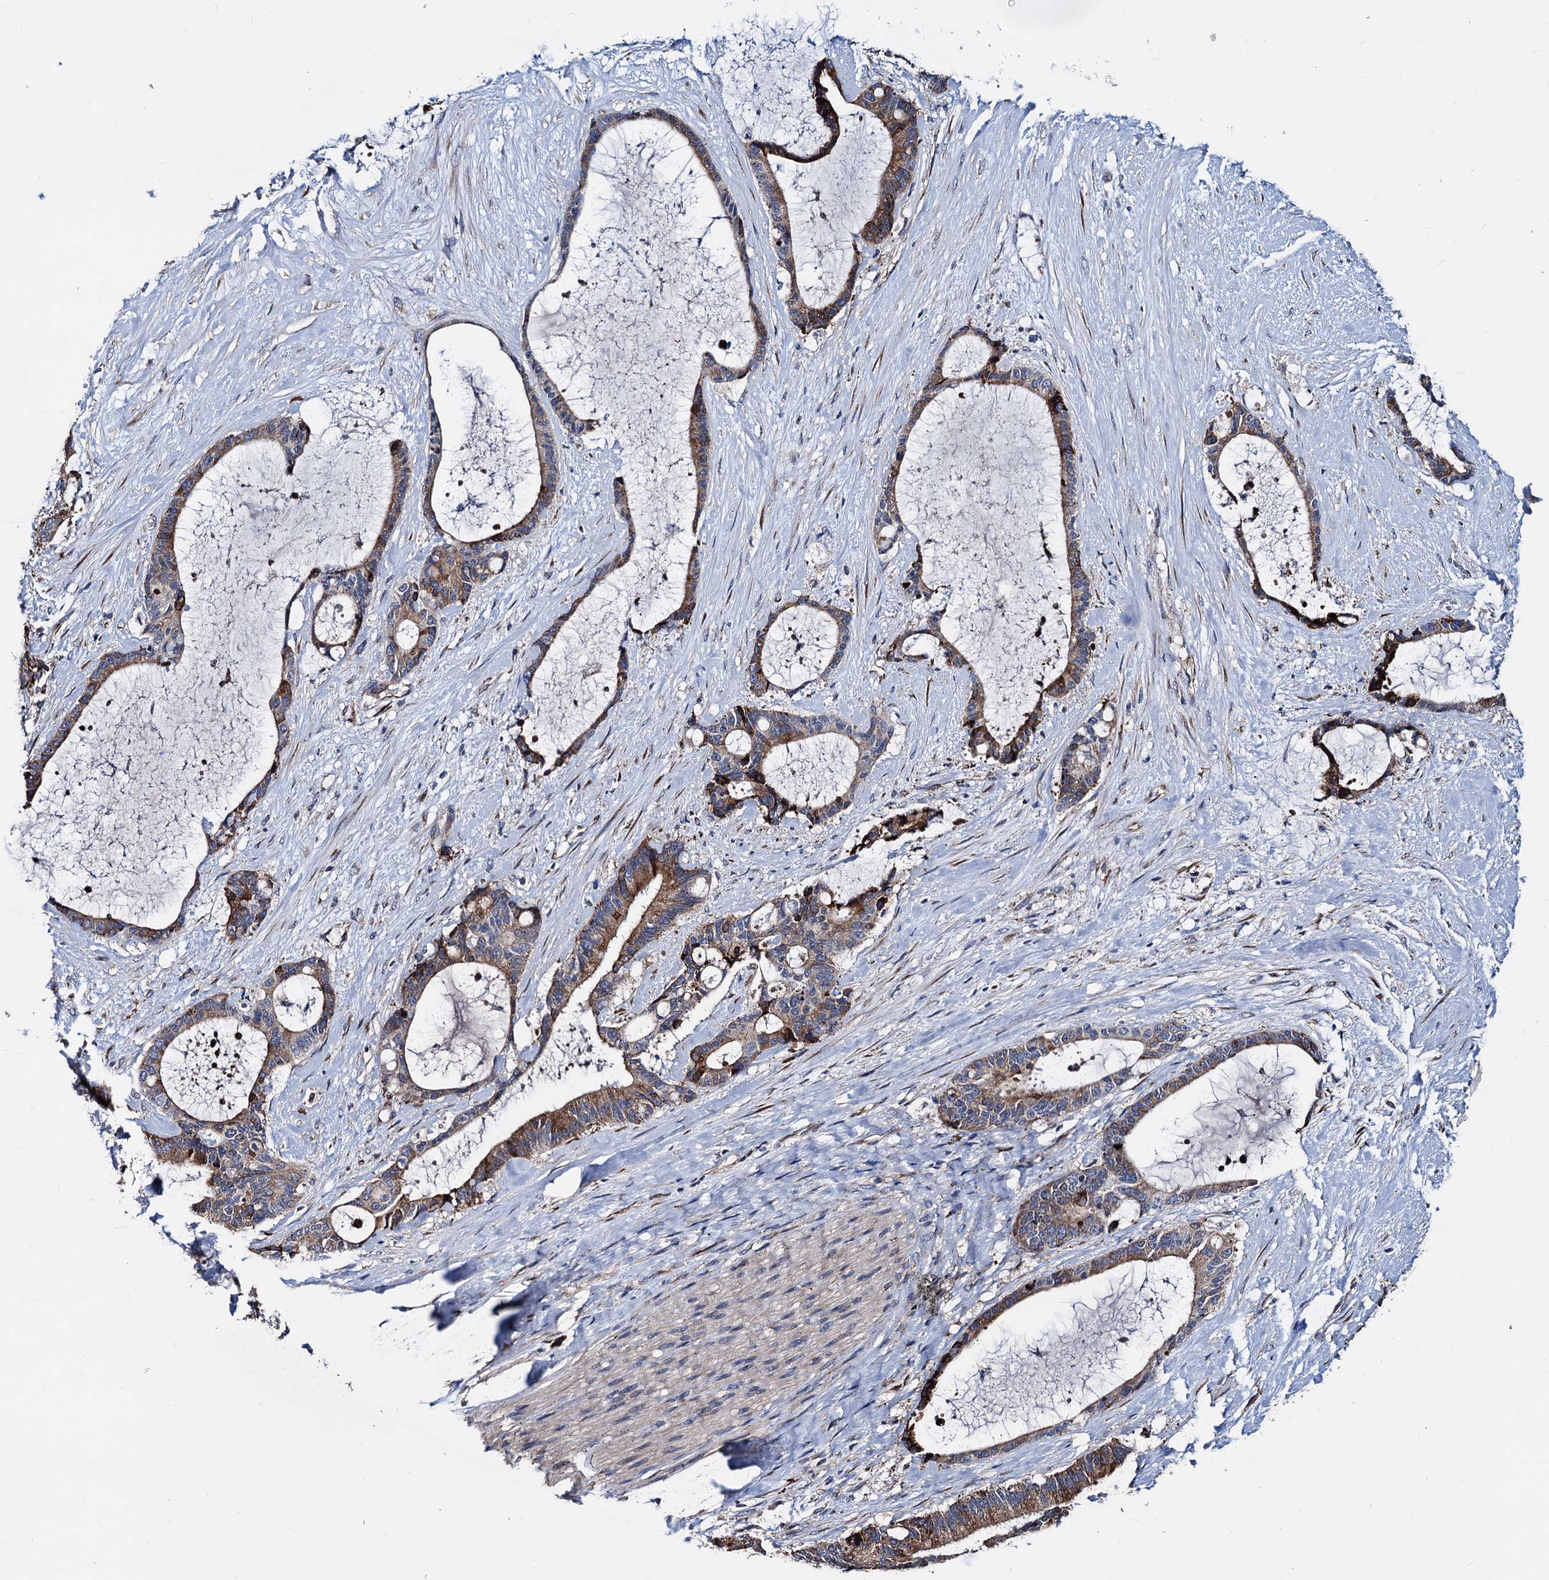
{"staining": {"intensity": "moderate", "quantity": ">75%", "location": "cytoplasmic/membranous"}, "tissue": "liver cancer", "cell_type": "Tumor cells", "image_type": "cancer", "snomed": [{"axis": "morphology", "description": "Normal tissue, NOS"}, {"axis": "morphology", "description": "Cholangiocarcinoma"}, {"axis": "topography", "description": "Liver"}, {"axis": "topography", "description": "Peripheral nerve tissue"}], "caption": "The immunohistochemical stain shows moderate cytoplasmic/membranous staining in tumor cells of liver cholangiocarcinoma tissue.", "gene": "AKAP11", "patient": {"sex": "female", "age": 73}}